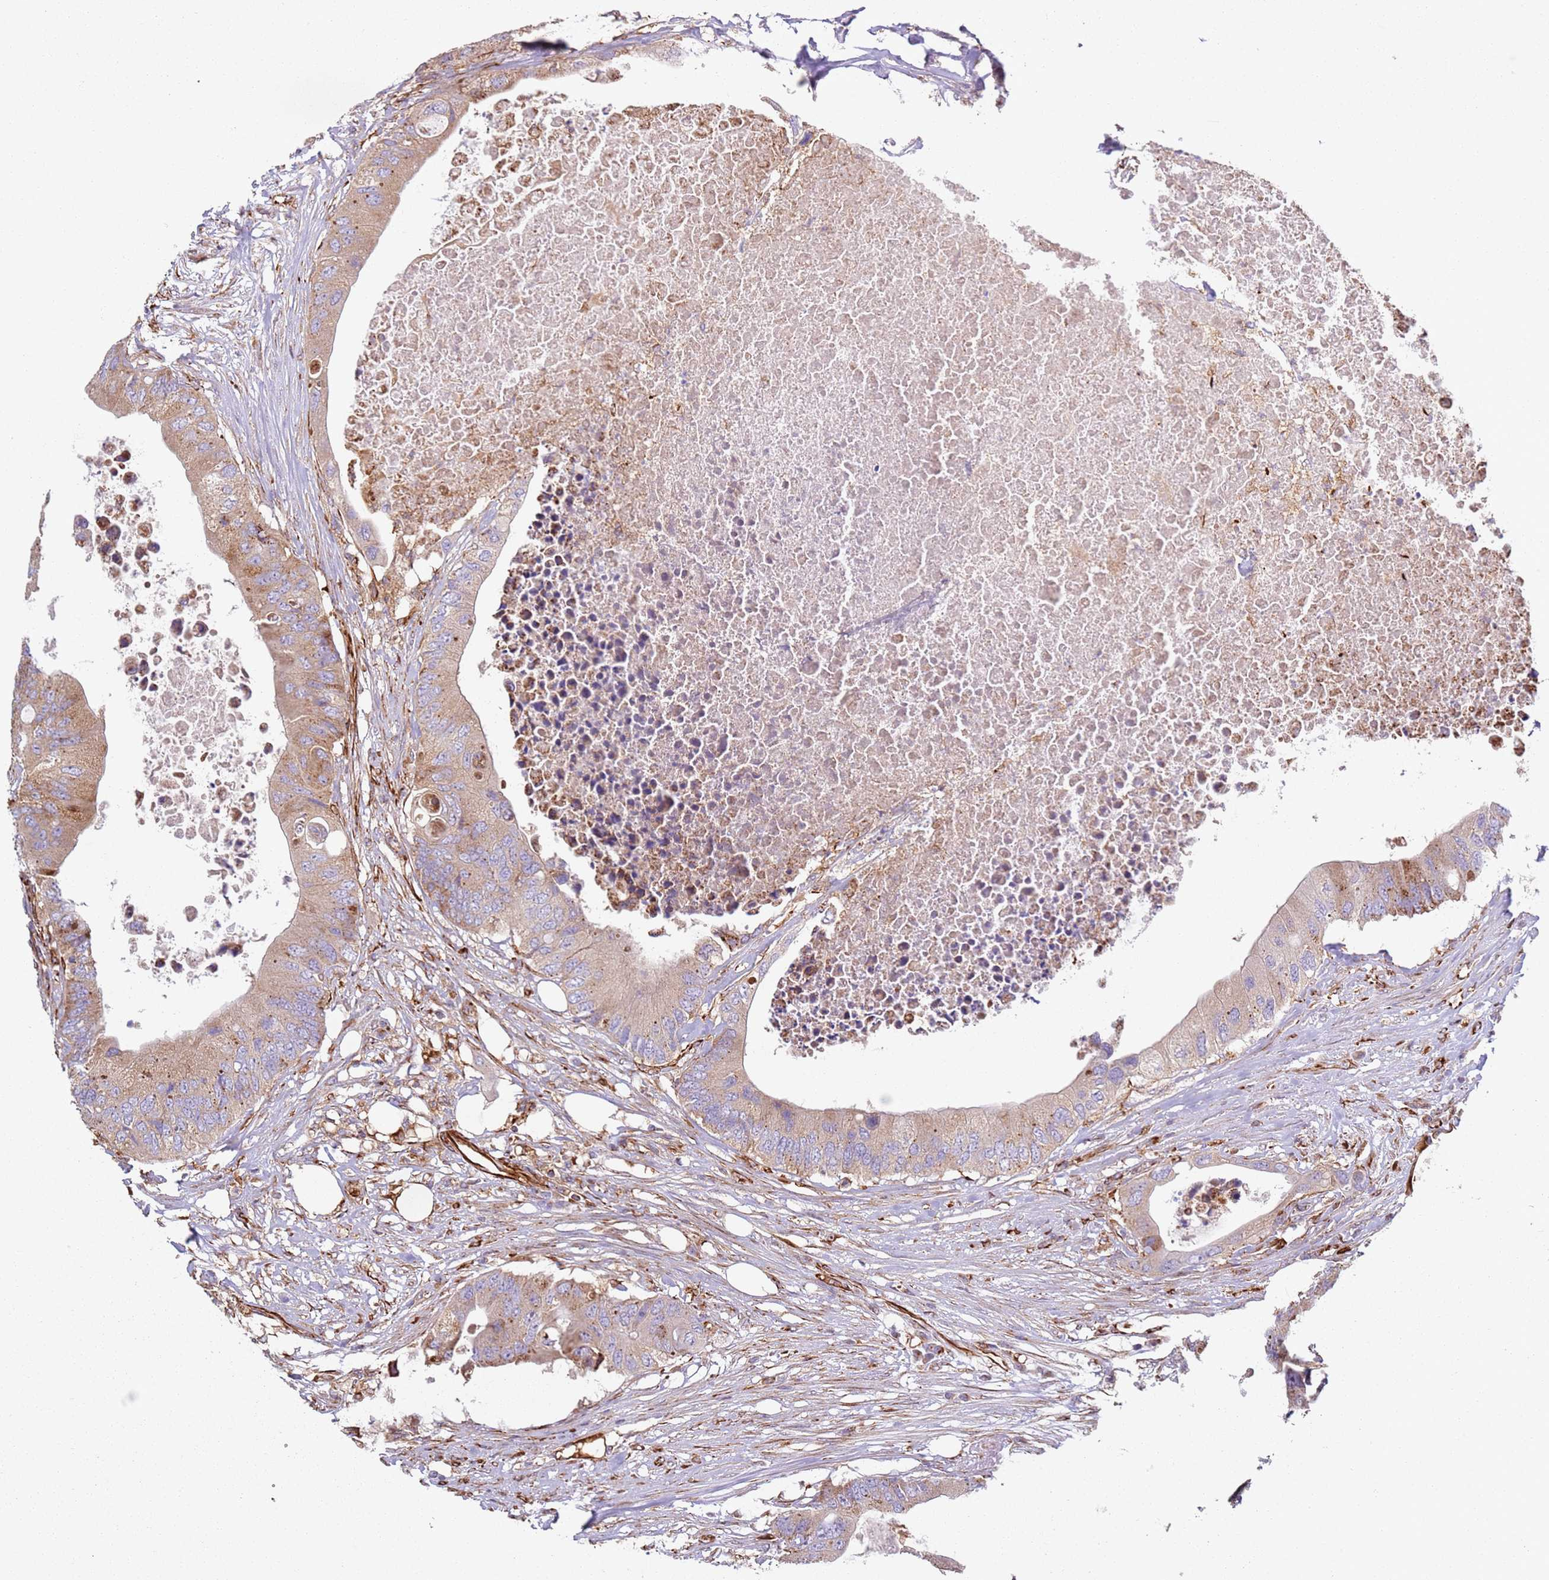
{"staining": {"intensity": "weak", "quantity": ">75%", "location": "cytoplasmic/membranous"}, "tissue": "colorectal cancer", "cell_type": "Tumor cells", "image_type": "cancer", "snomed": [{"axis": "morphology", "description": "Adenocarcinoma, NOS"}, {"axis": "topography", "description": "Colon"}], "caption": "About >75% of tumor cells in colorectal adenocarcinoma demonstrate weak cytoplasmic/membranous protein expression as visualized by brown immunohistochemical staining.", "gene": "SNAPIN", "patient": {"sex": "male", "age": 71}}